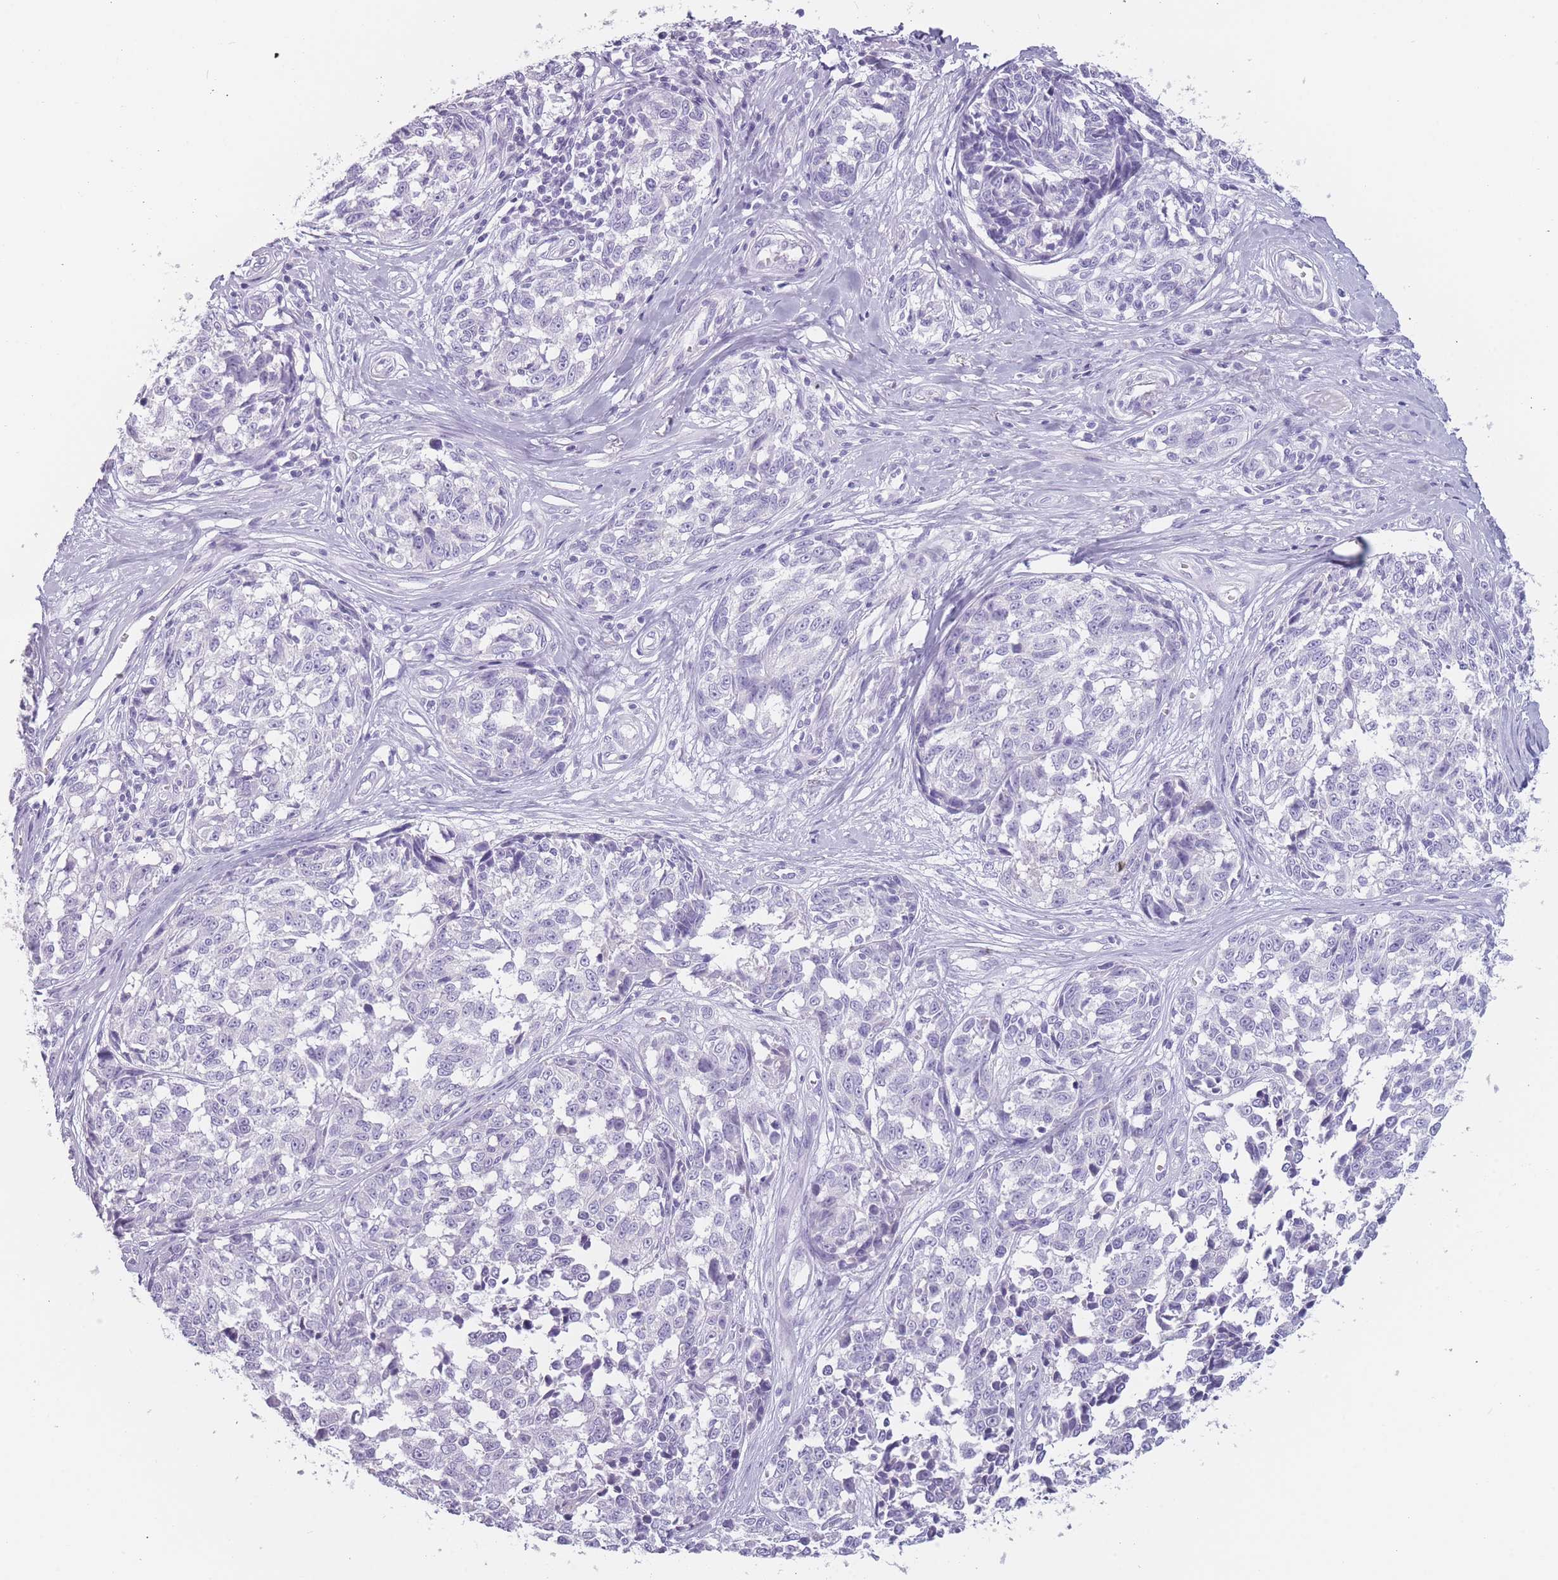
{"staining": {"intensity": "negative", "quantity": "none", "location": "none"}, "tissue": "melanoma", "cell_type": "Tumor cells", "image_type": "cancer", "snomed": [{"axis": "morphology", "description": "Normal tissue, NOS"}, {"axis": "morphology", "description": "Malignant melanoma, NOS"}, {"axis": "topography", "description": "Skin"}], "caption": "Malignant melanoma stained for a protein using immunohistochemistry (IHC) displays no positivity tumor cells.", "gene": "PPFIA3", "patient": {"sex": "female", "age": 64}}